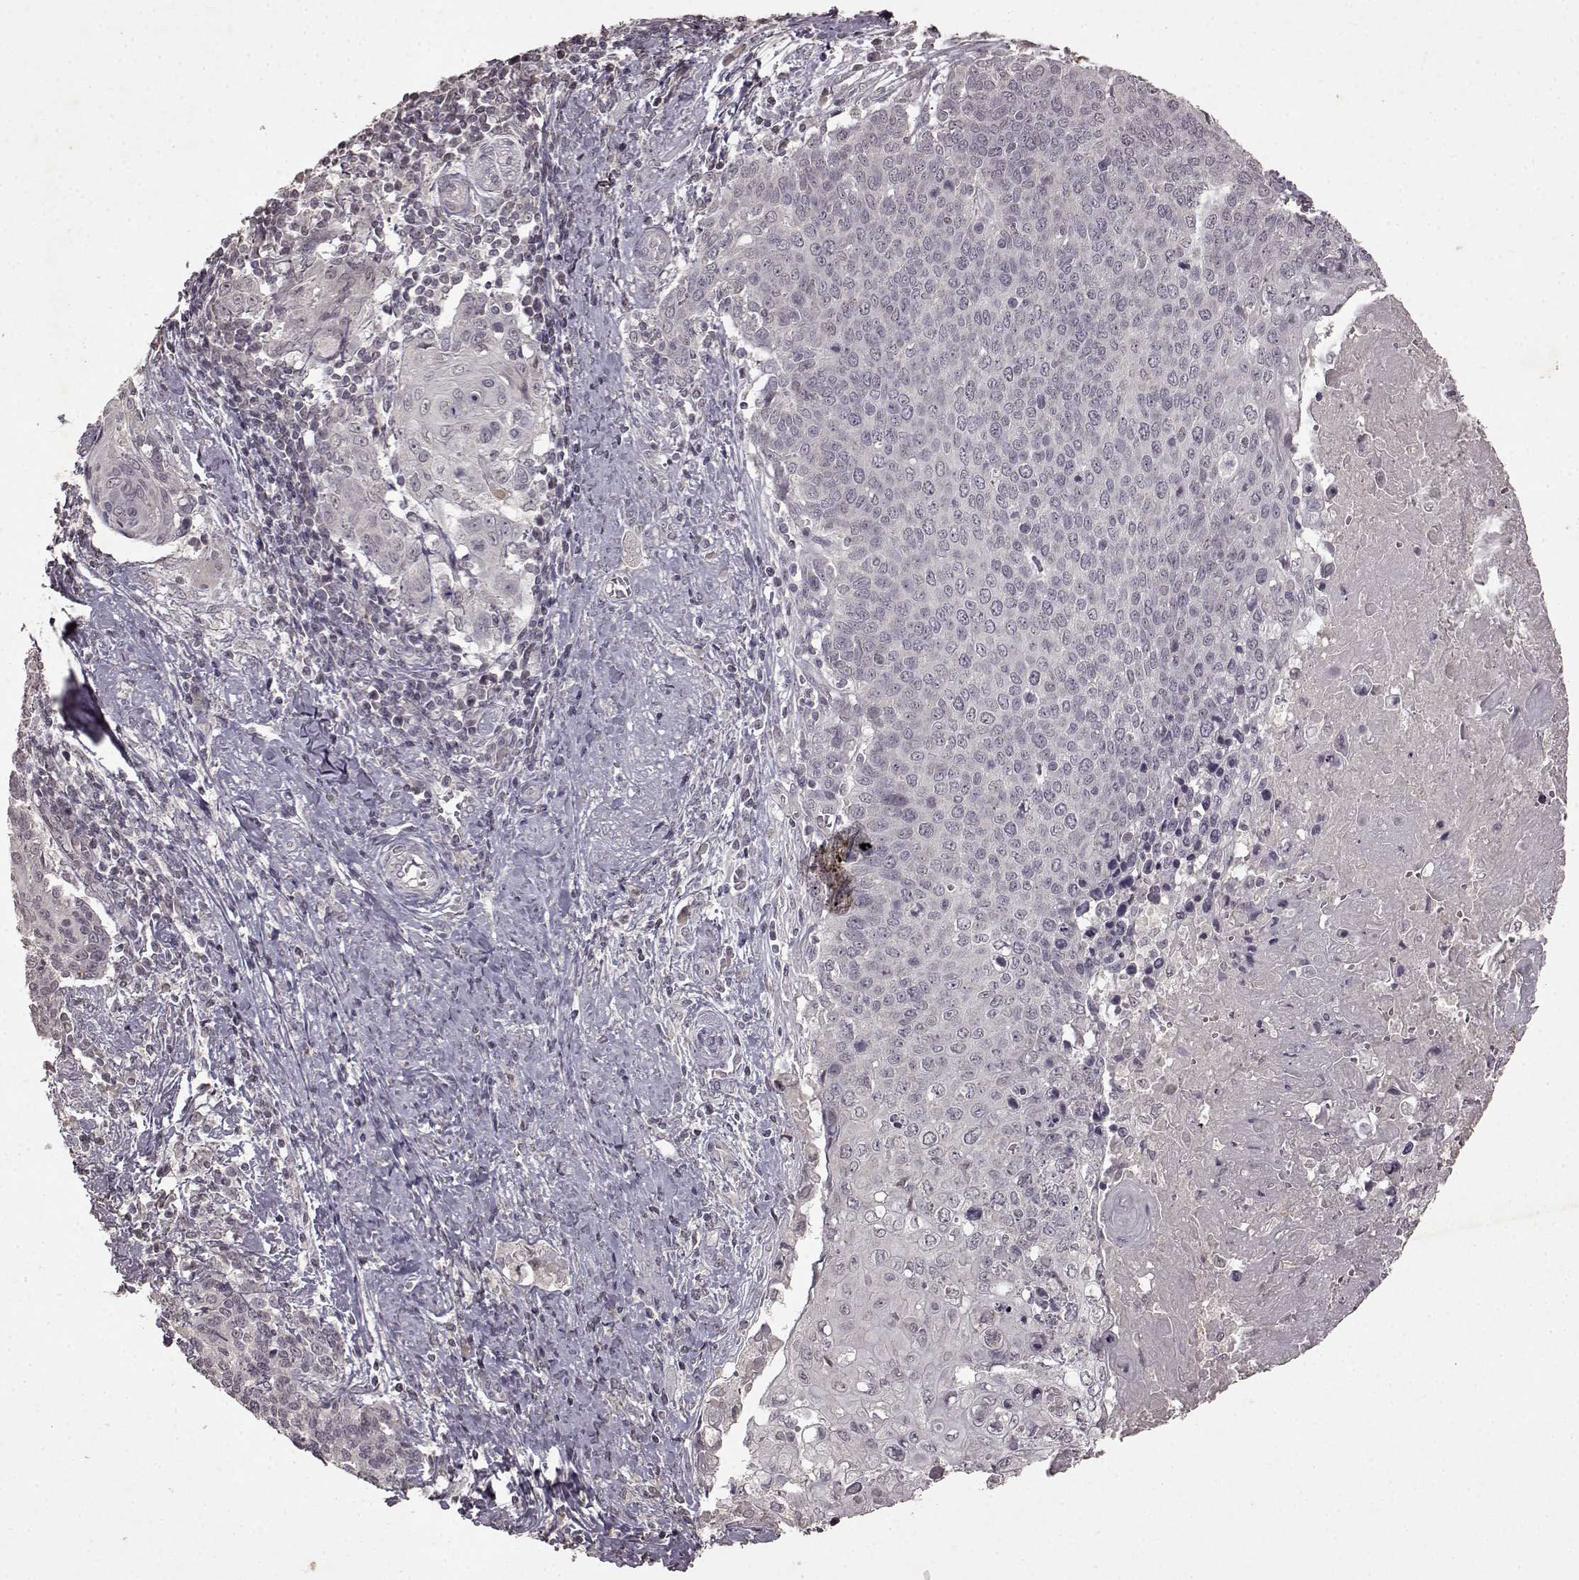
{"staining": {"intensity": "negative", "quantity": "none", "location": "none"}, "tissue": "cervical cancer", "cell_type": "Tumor cells", "image_type": "cancer", "snomed": [{"axis": "morphology", "description": "Squamous cell carcinoma, NOS"}, {"axis": "topography", "description": "Cervix"}], "caption": "Protein analysis of cervical squamous cell carcinoma demonstrates no significant positivity in tumor cells.", "gene": "LHB", "patient": {"sex": "female", "age": 39}}